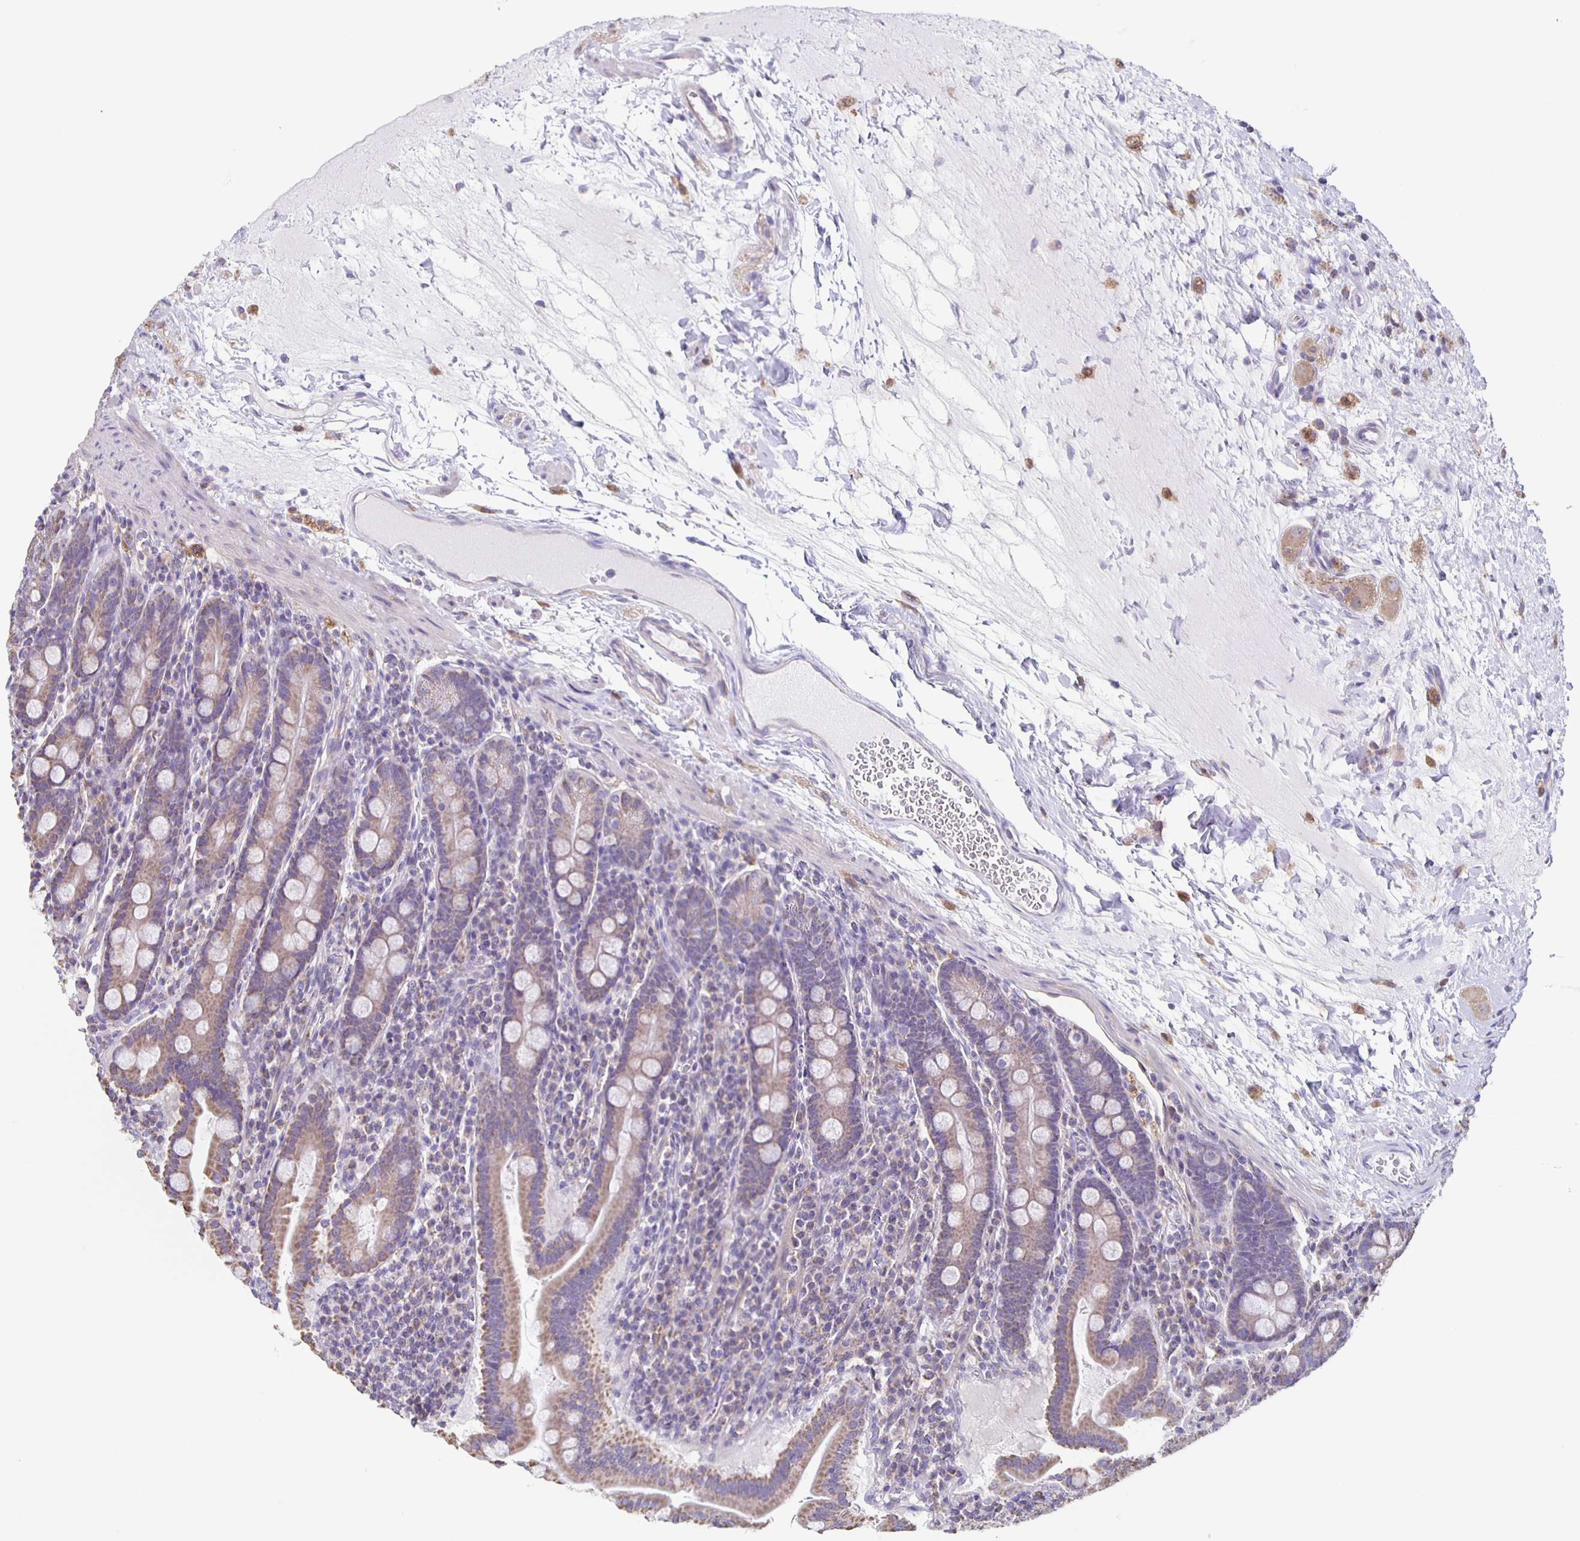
{"staining": {"intensity": "weak", "quantity": ">75%", "location": "cytoplasmic/membranous"}, "tissue": "small intestine", "cell_type": "Glandular cells", "image_type": "normal", "snomed": [{"axis": "morphology", "description": "Normal tissue, NOS"}, {"axis": "topography", "description": "Small intestine"}], "caption": "Immunohistochemical staining of unremarkable small intestine reveals low levels of weak cytoplasmic/membranous positivity in approximately >75% of glandular cells.", "gene": "TPPP", "patient": {"sex": "male", "age": 26}}